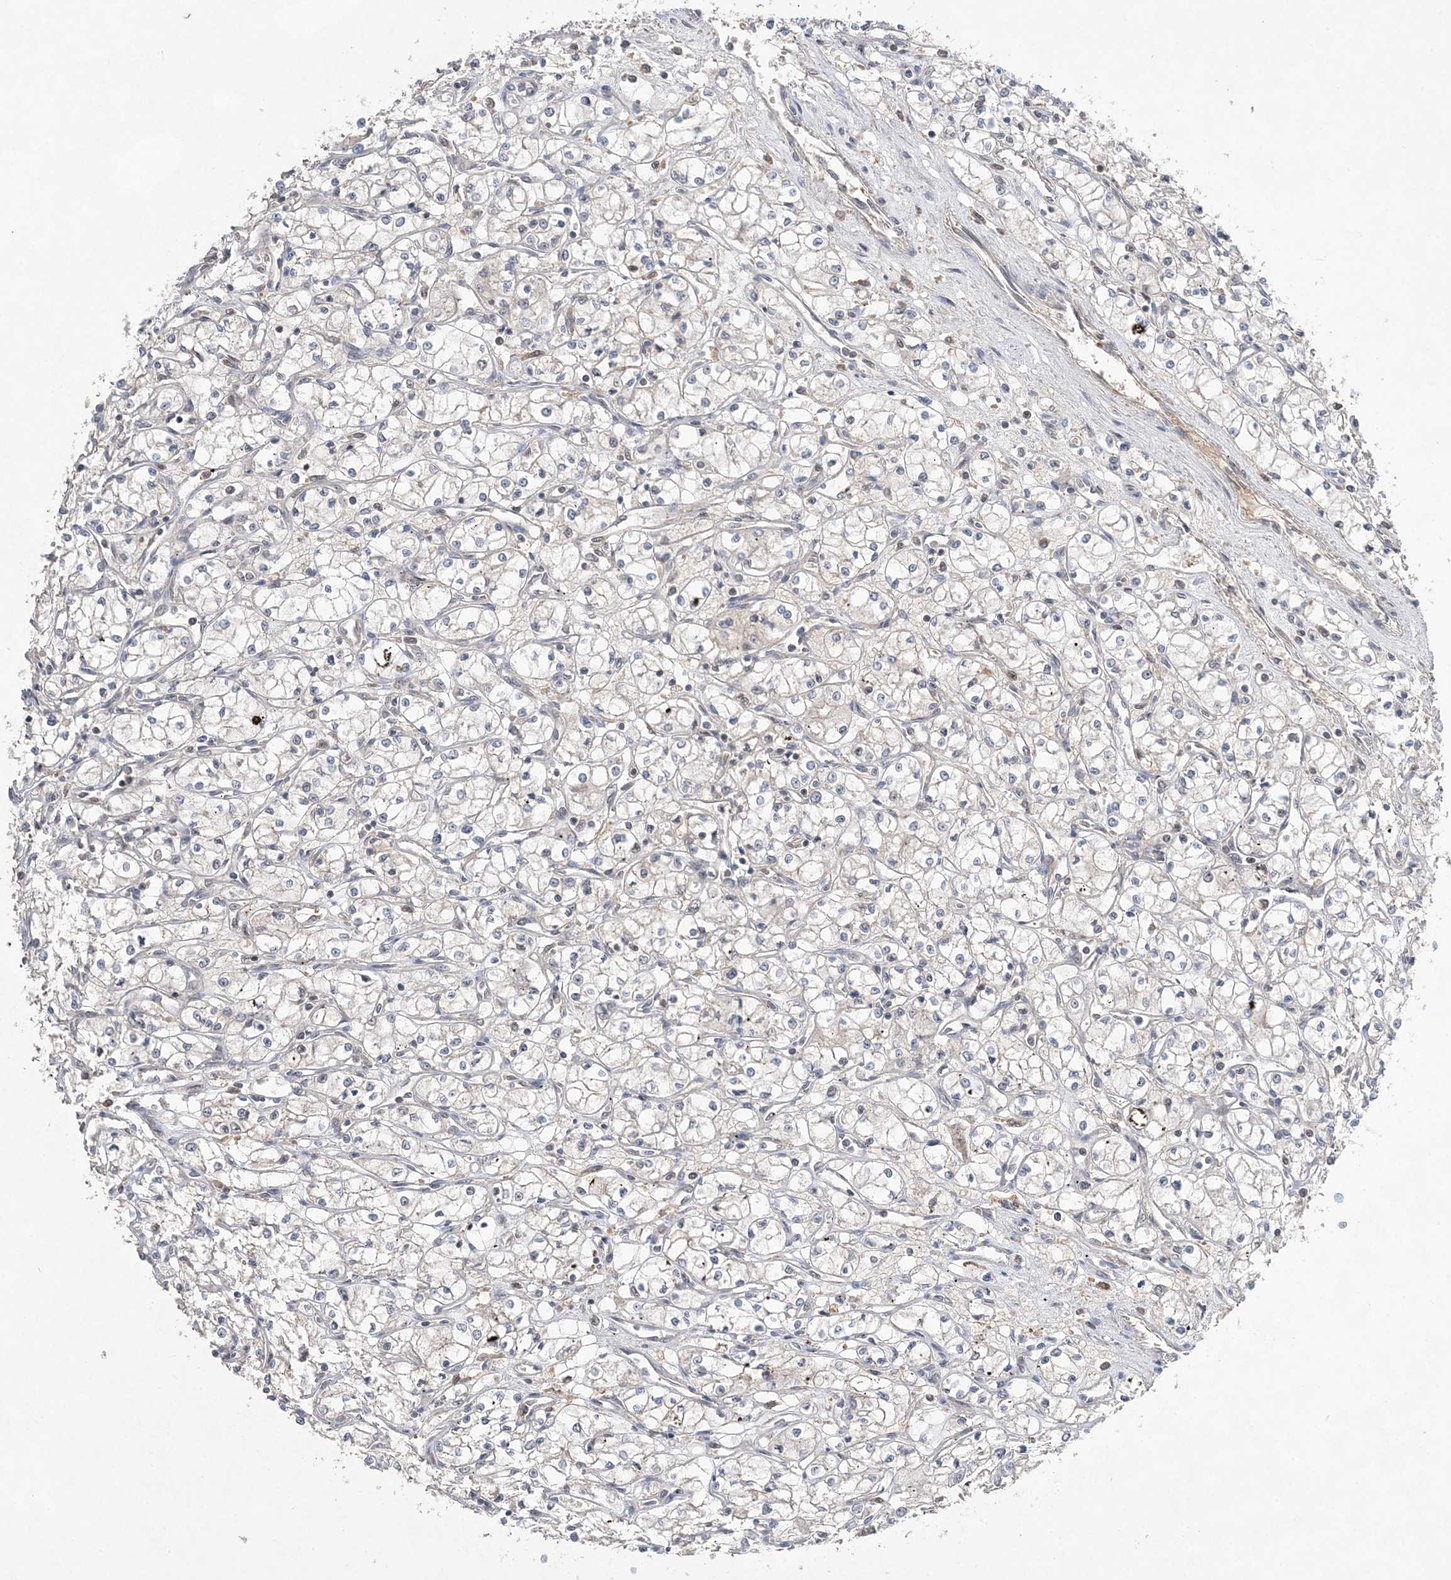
{"staining": {"intensity": "negative", "quantity": "none", "location": "none"}, "tissue": "renal cancer", "cell_type": "Tumor cells", "image_type": "cancer", "snomed": [{"axis": "morphology", "description": "Adenocarcinoma, NOS"}, {"axis": "topography", "description": "Kidney"}], "caption": "DAB (3,3'-diaminobenzidine) immunohistochemical staining of adenocarcinoma (renal) reveals no significant staining in tumor cells.", "gene": "TMEM132B", "patient": {"sex": "male", "age": 59}}